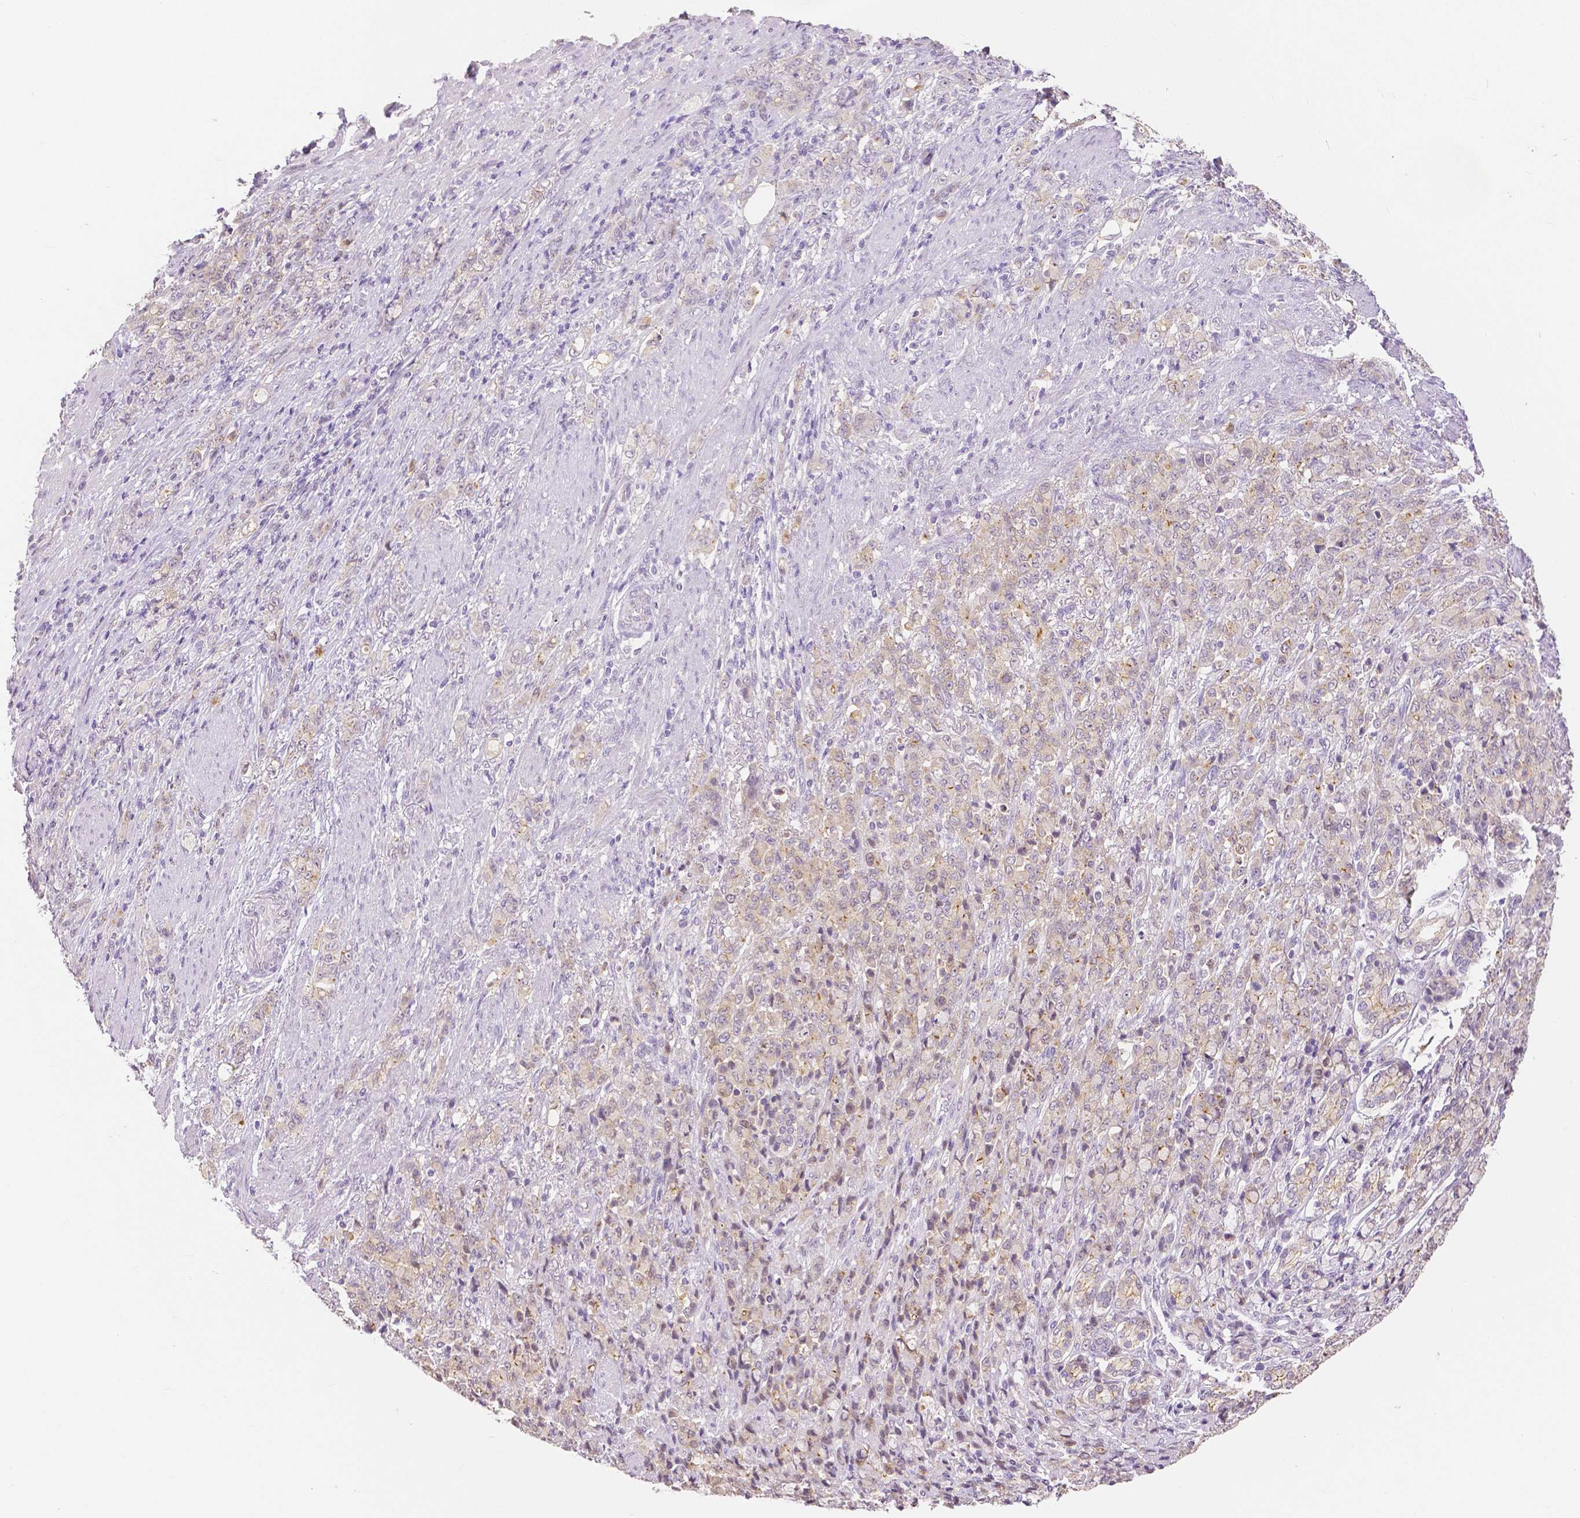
{"staining": {"intensity": "weak", "quantity": ">75%", "location": "cytoplasmic/membranous"}, "tissue": "stomach cancer", "cell_type": "Tumor cells", "image_type": "cancer", "snomed": [{"axis": "morphology", "description": "Adenocarcinoma, NOS"}, {"axis": "topography", "description": "Stomach"}], "caption": "Tumor cells exhibit low levels of weak cytoplasmic/membranous expression in about >75% of cells in adenocarcinoma (stomach). (DAB (3,3'-diaminobenzidine) IHC with brightfield microscopy, high magnification).", "gene": "OCLN", "patient": {"sex": "female", "age": 79}}